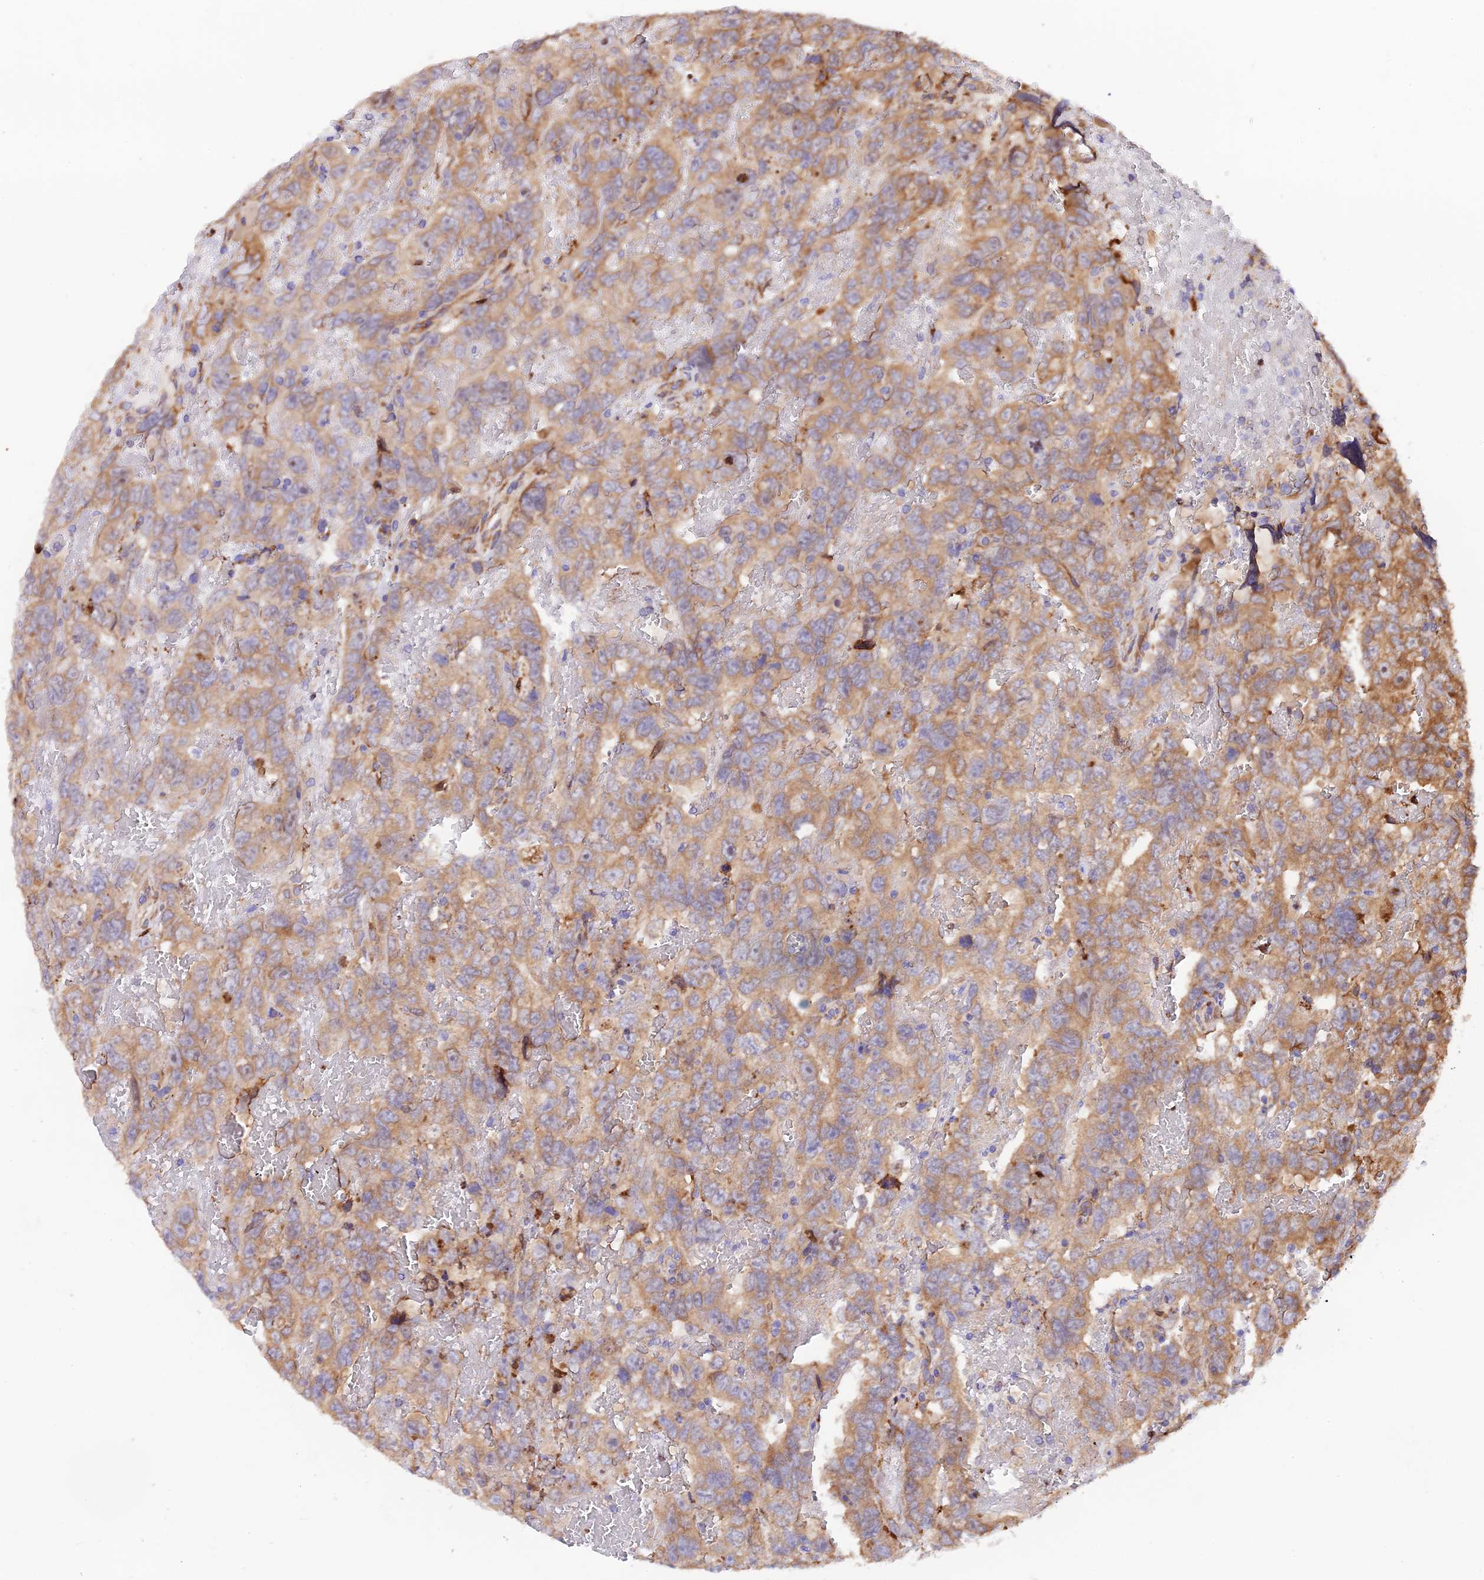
{"staining": {"intensity": "moderate", "quantity": ">75%", "location": "cytoplasmic/membranous"}, "tissue": "testis cancer", "cell_type": "Tumor cells", "image_type": "cancer", "snomed": [{"axis": "morphology", "description": "Carcinoma, Embryonal, NOS"}, {"axis": "topography", "description": "Testis"}], "caption": "Protein staining demonstrates moderate cytoplasmic/membranous positivity in approximately >75% of tumor cells in testis cancer. The protein is stained brown, and the nuclei are stained in blue (DAB IHC with brightfield microscopy, high magnification).", "gene": "RPL5", "patient": {"sex": "male", "age": 45}}